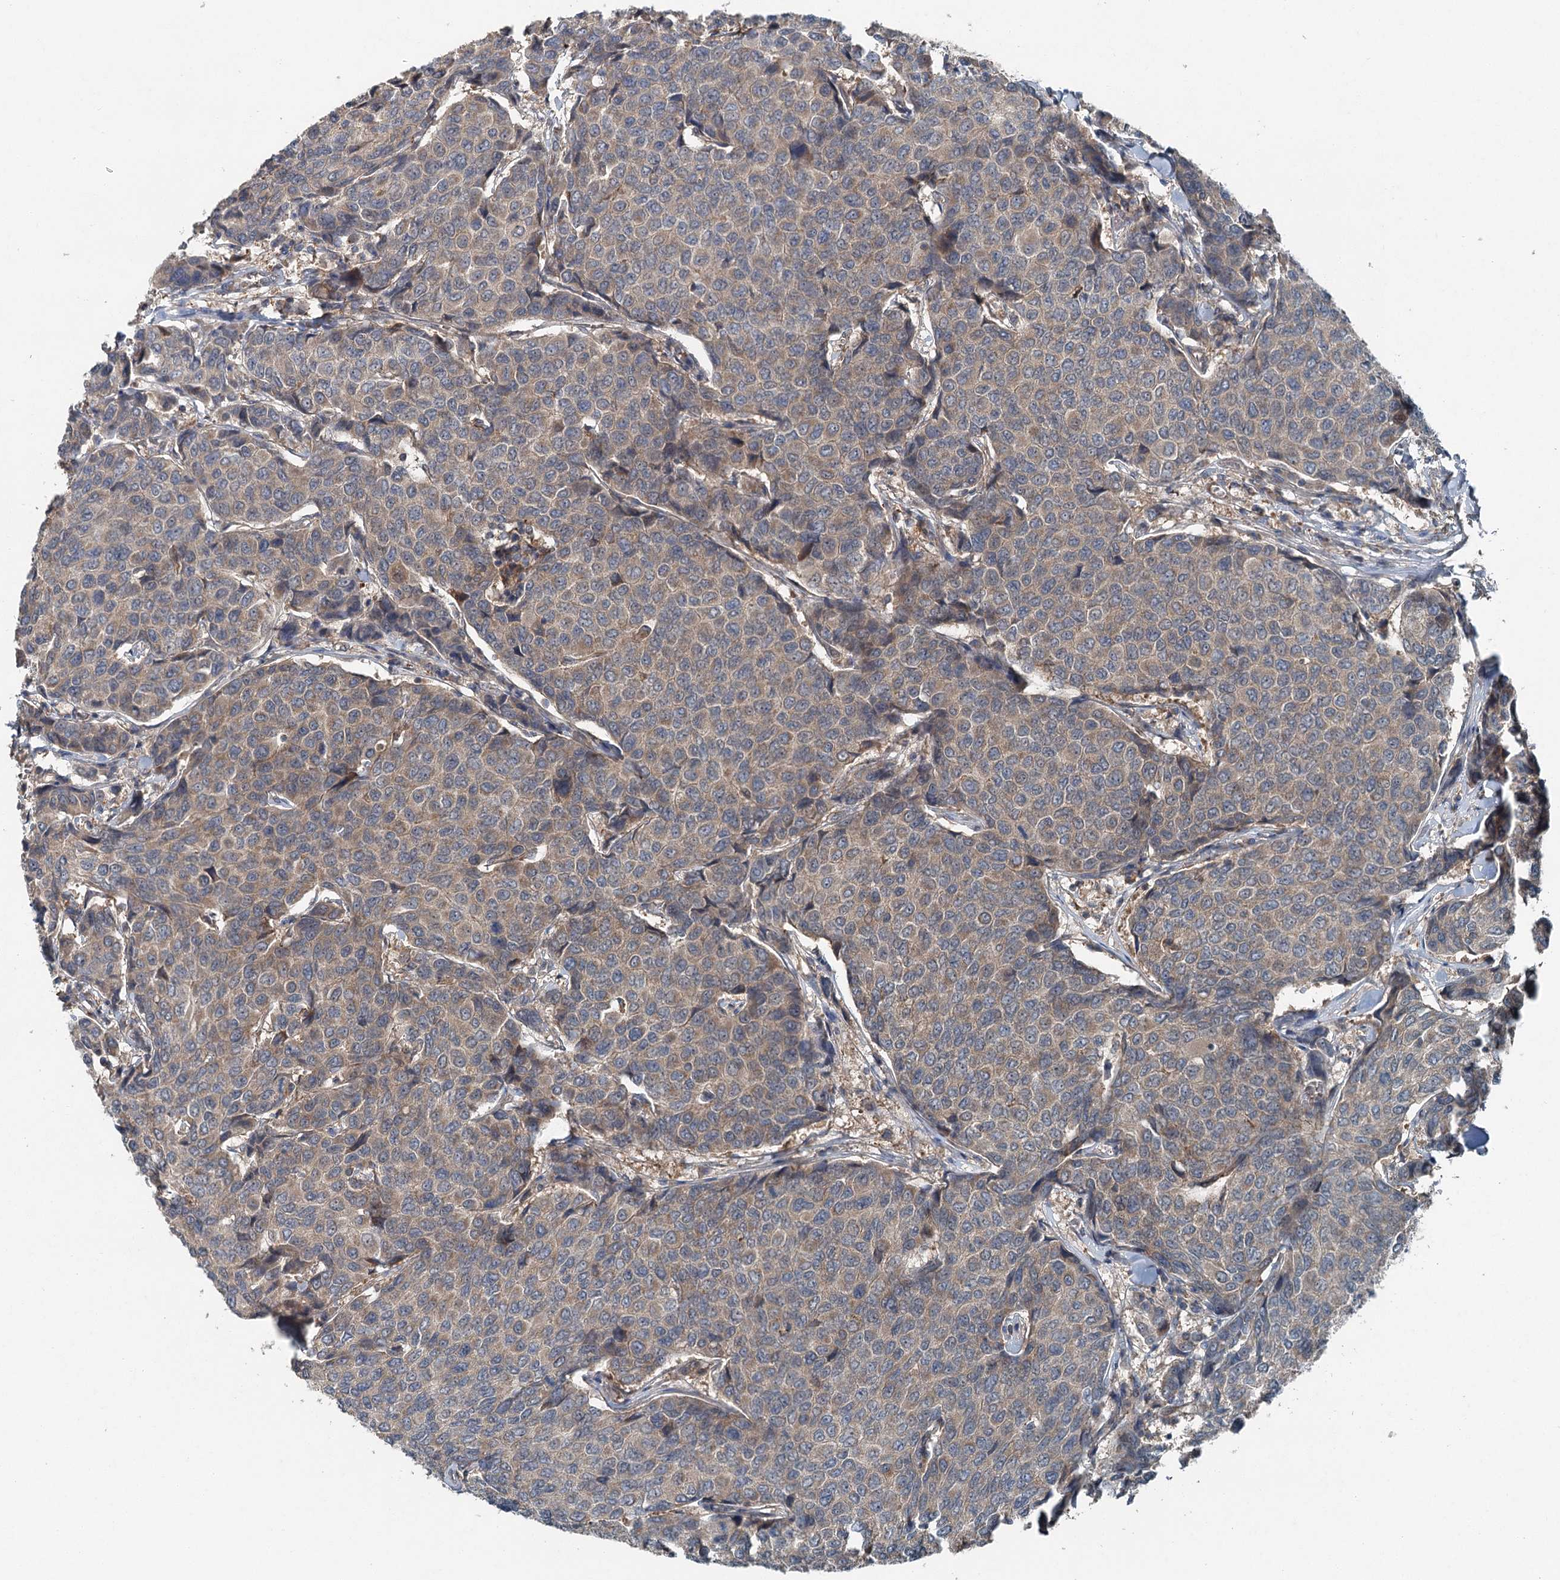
{"staining": {"intensity": "weak", "quantity": "25%-75%", "location": "cytoplasmic/membranous"}, "tissue": "breast cancer", "cell_type": "Tumor cells", "image_type": "cancer", "snomed": [{"axis": "morphology", "description": "Duct carcinoma"}, {"axis": "topography", "description": "Breast"}], "caption": "Weak cytoplasmic/membranous staining for a protein is appreciated in approximately 25%-75% of tumor cells of breast invasive ductal carcinoma using immunohistochemistry (IHC).", "gene": "SKIC3", "patient": {"sex": "female", "age": 55}}